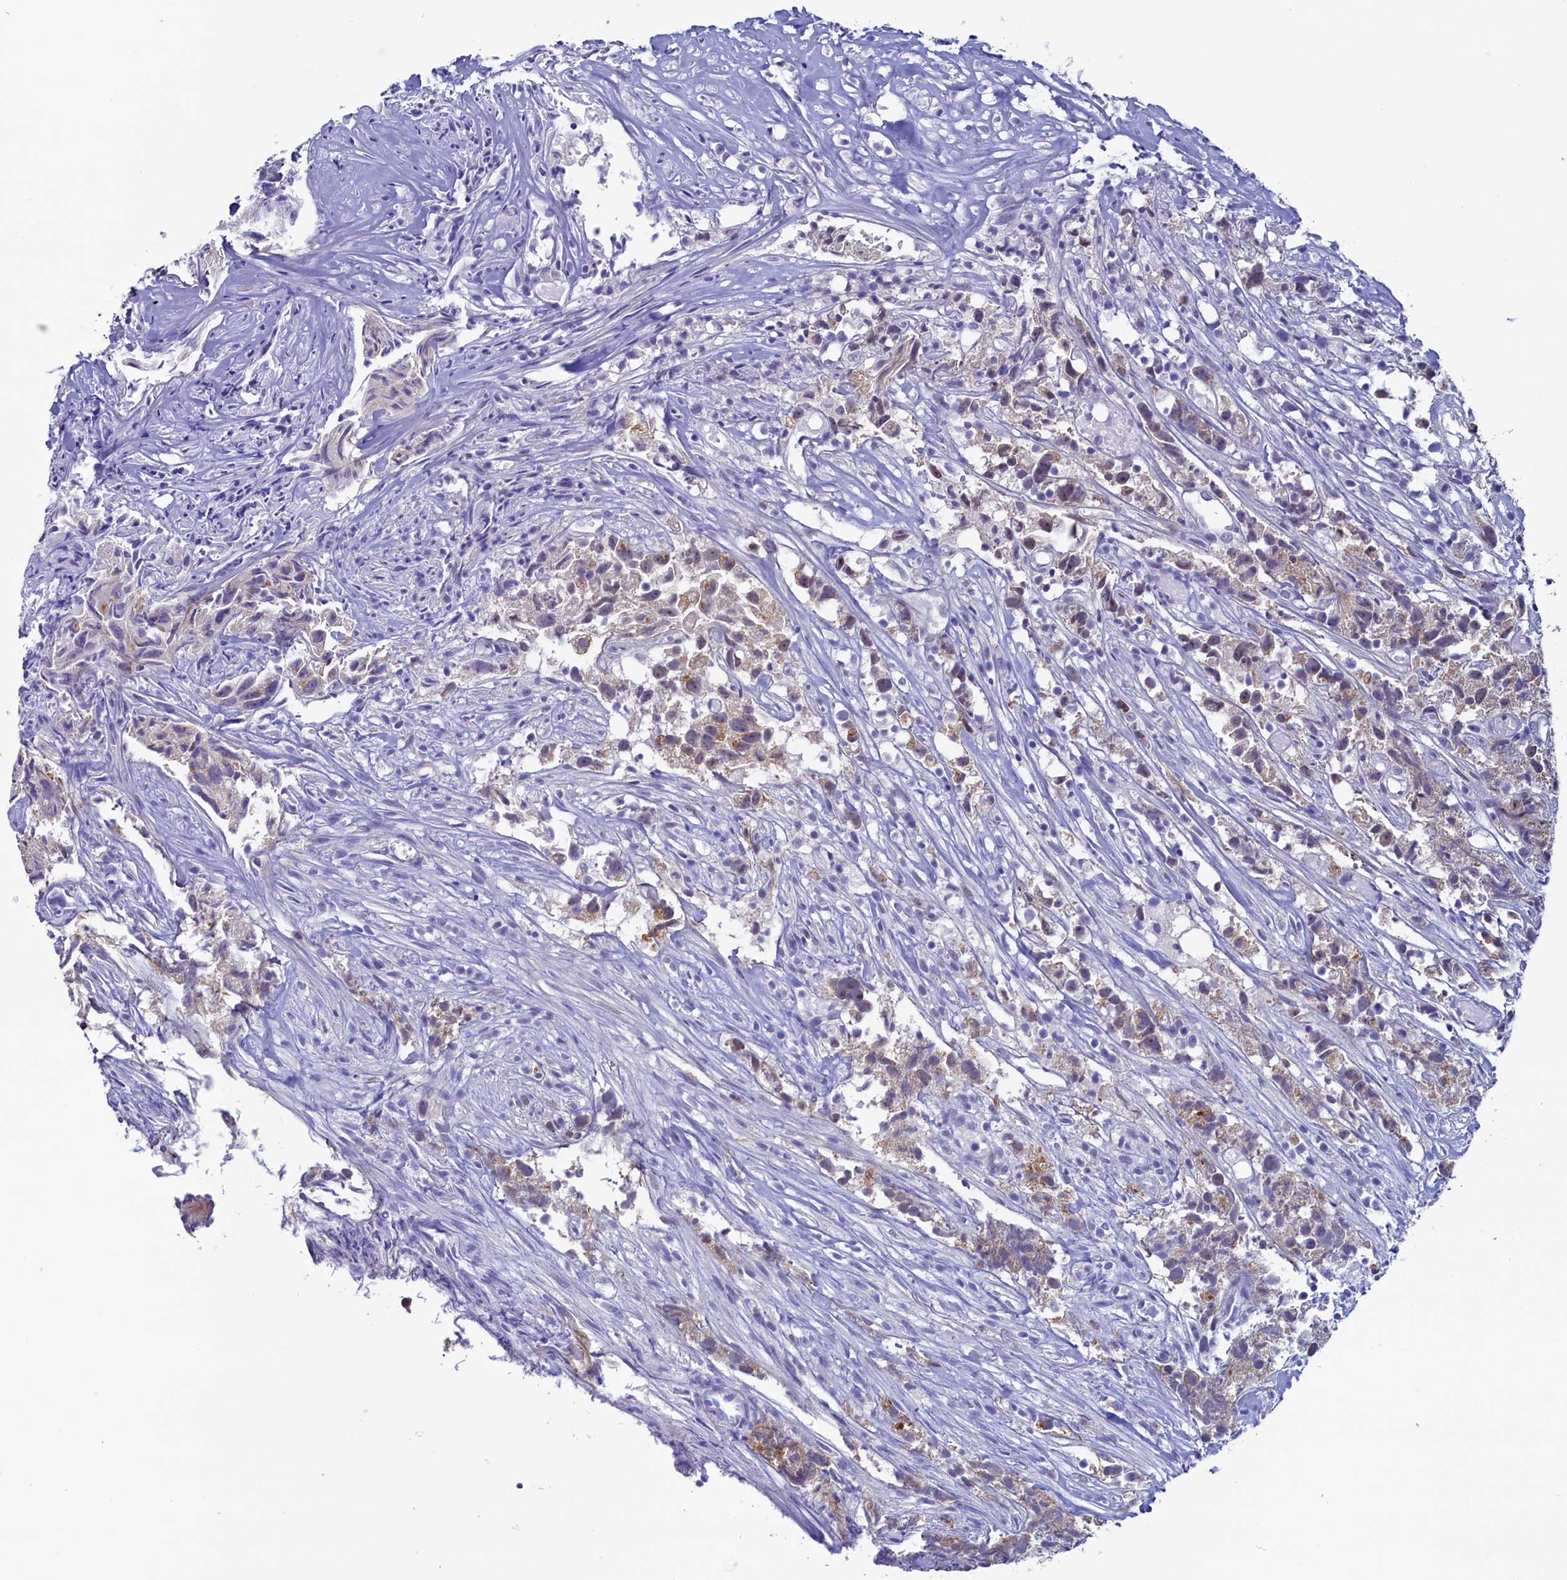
{"staining": {"intensity": "weak", "quantity": "<25%", "location": "cytoplasmic/membranous"}, "tissue": "urothelial cancer", "cell_type": "Tumor cells", "image_type": "cancer", "snomed": [{"axis": "morphology", "description": "Urothelial carcinoma, High grade"}, {"axis": "topography", "description": "Urinary bladder"}], "caption": "IHC of urothelial cancer reveals no positivity in tumor cells.", "gene": "PACSIN3", "patient": {"sex": "female", "age": 75}}